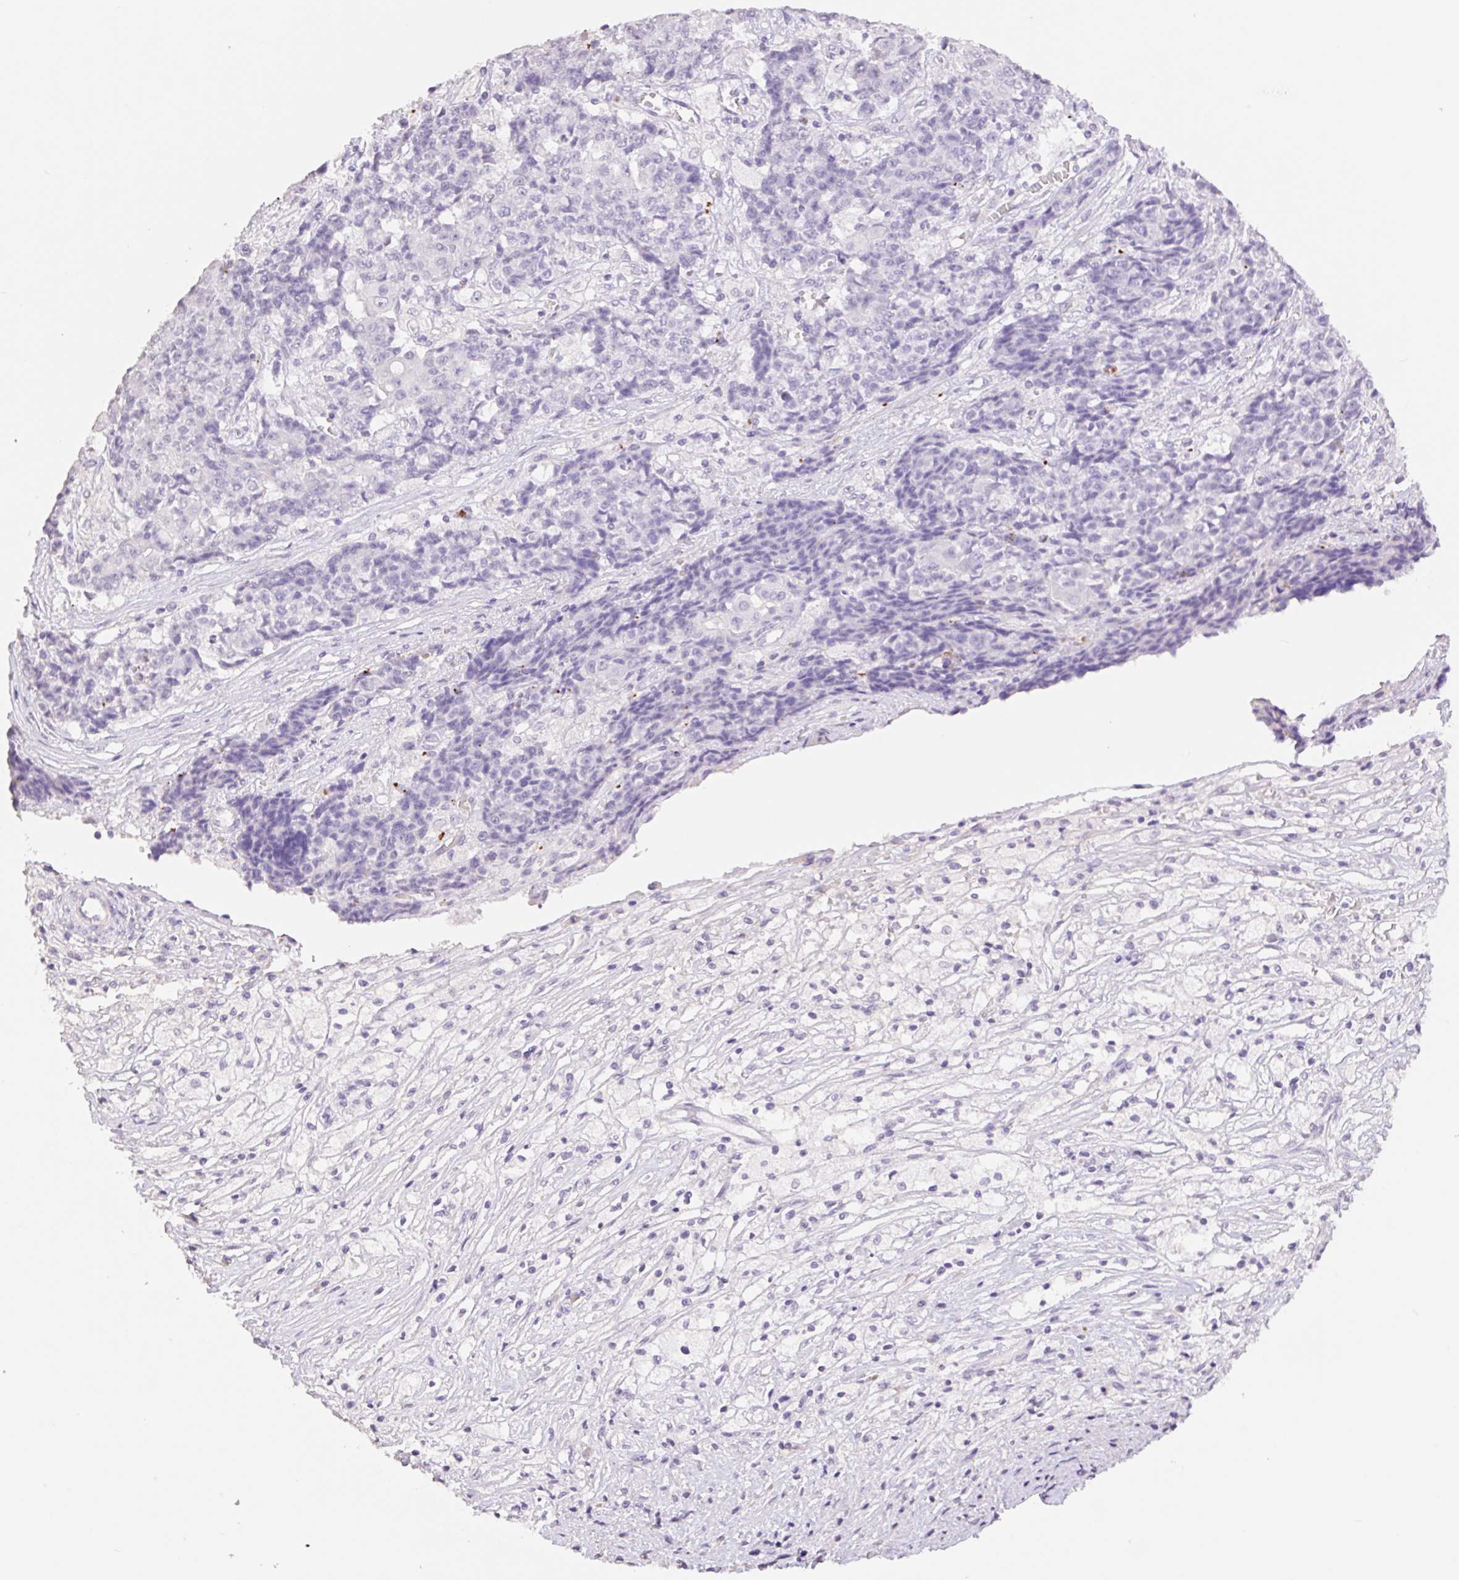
{"staining": {"intensity": "negative", "quantity": "none", "location": "none"}, "tissue": "ovarian cancer", "cell_type": "Tumor cells", "image_type": "cancer", "snomed": [{"axis": "morphology", "description": "Carcinoma, endometroid"}, {"axis": "topography", "description": "Ovary"}], "caption": "IHC micrograph of neoplastic tissue: human ovarian cancer stained with DAB reveals no significant protein positivity in tumor cells.", "gene": "HCRTR2", "patient": {"sex": "female", "age": 42}}